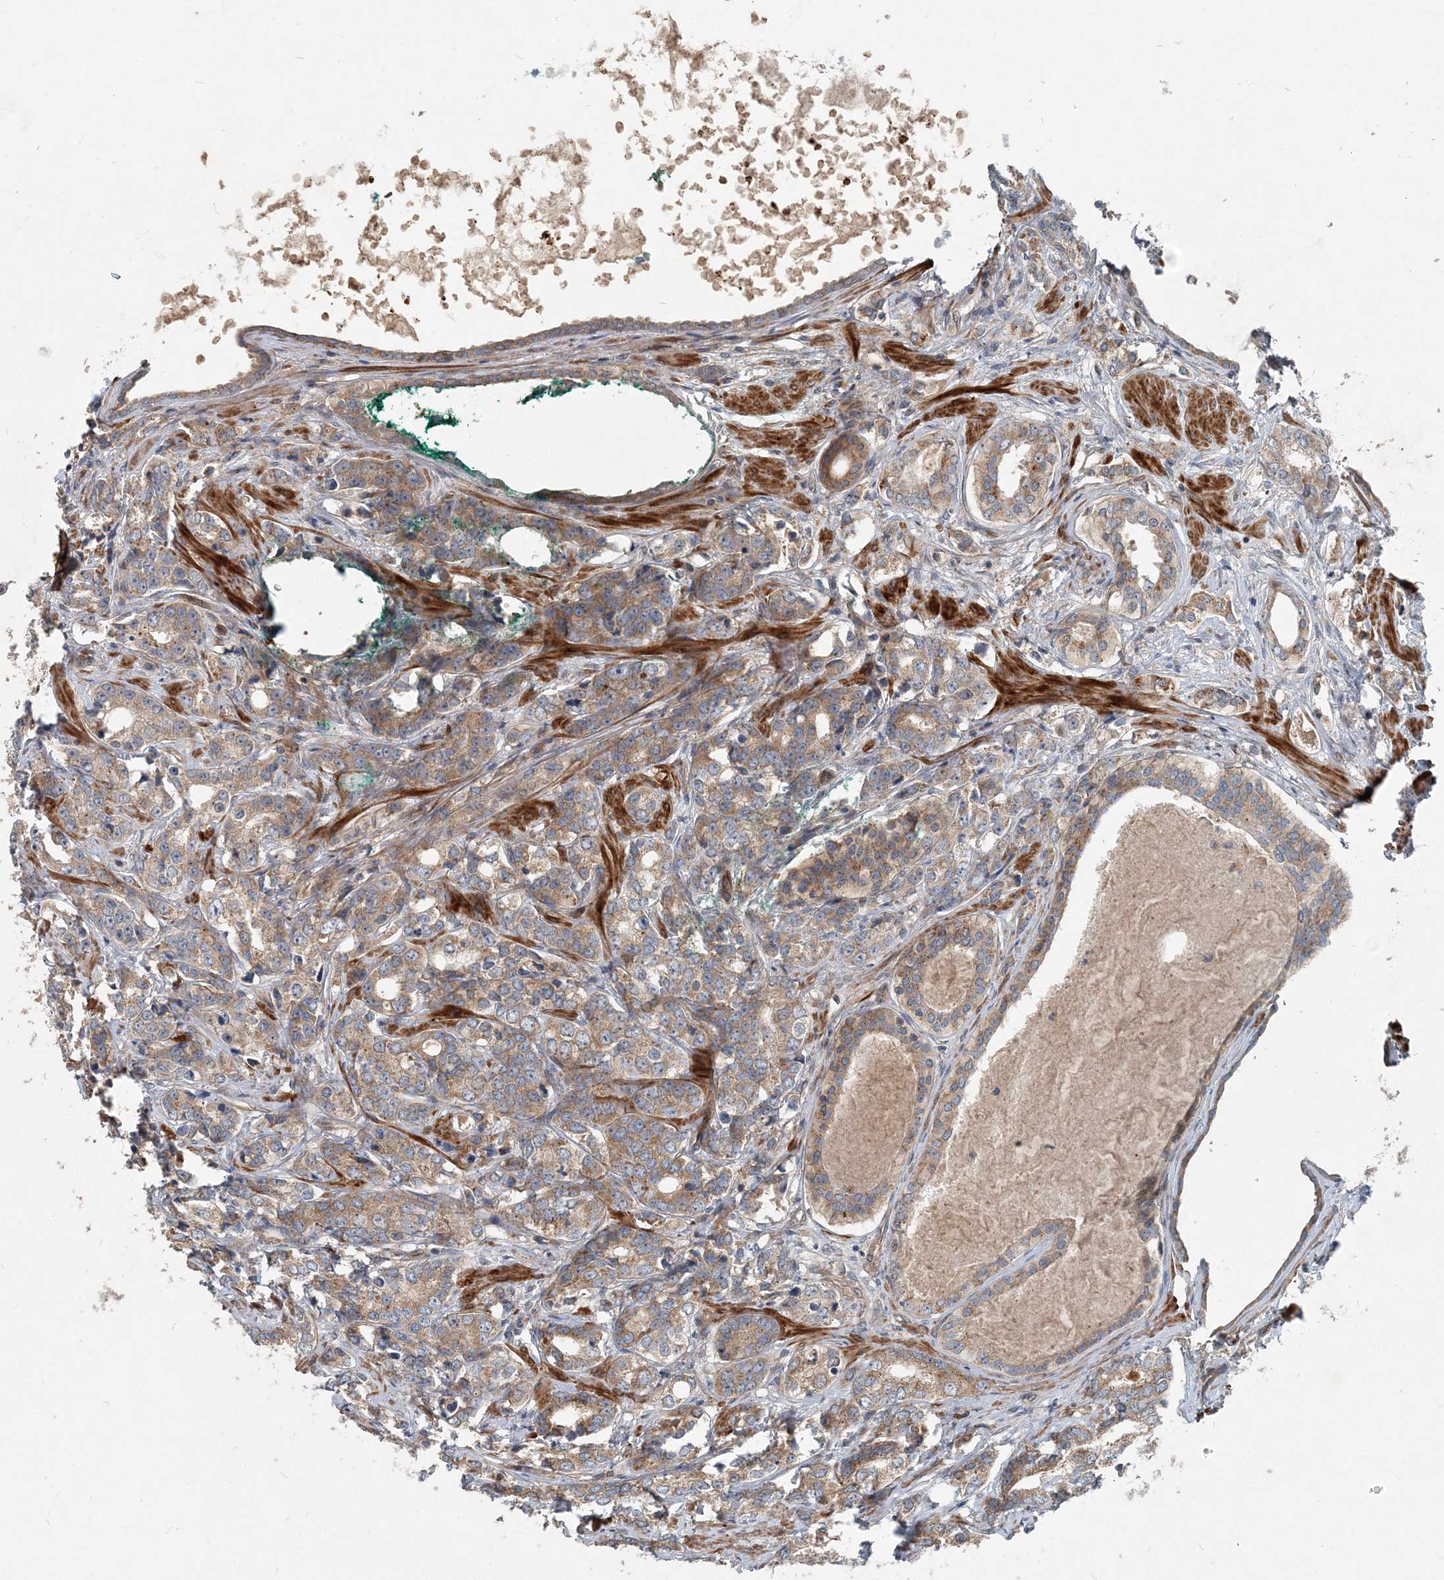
{"staining": {"intensity": "moderate", "quantity": ">75%", "location": "cytoplasmic/membranous"}, "tissue": "prostate cancer", "cell_type": "Tumor cells", "image_type": "cancer", "snomed": [{"axis": "morphology", "description": "Adenocarcinoma, High grade"}, {"axis": "topography", "description": "Prostate"}], "caption": "Protein expression analysis of human high-grade adenocarcinoma (prostate) reveals moderate cytoplasmic/membranous staining in about >75% of tumor cells. (brown staining indicates protein expression, while blue staining denotes nuclei).", "gene": "INTU", "patient": {"sex": "male", "age": 62}}